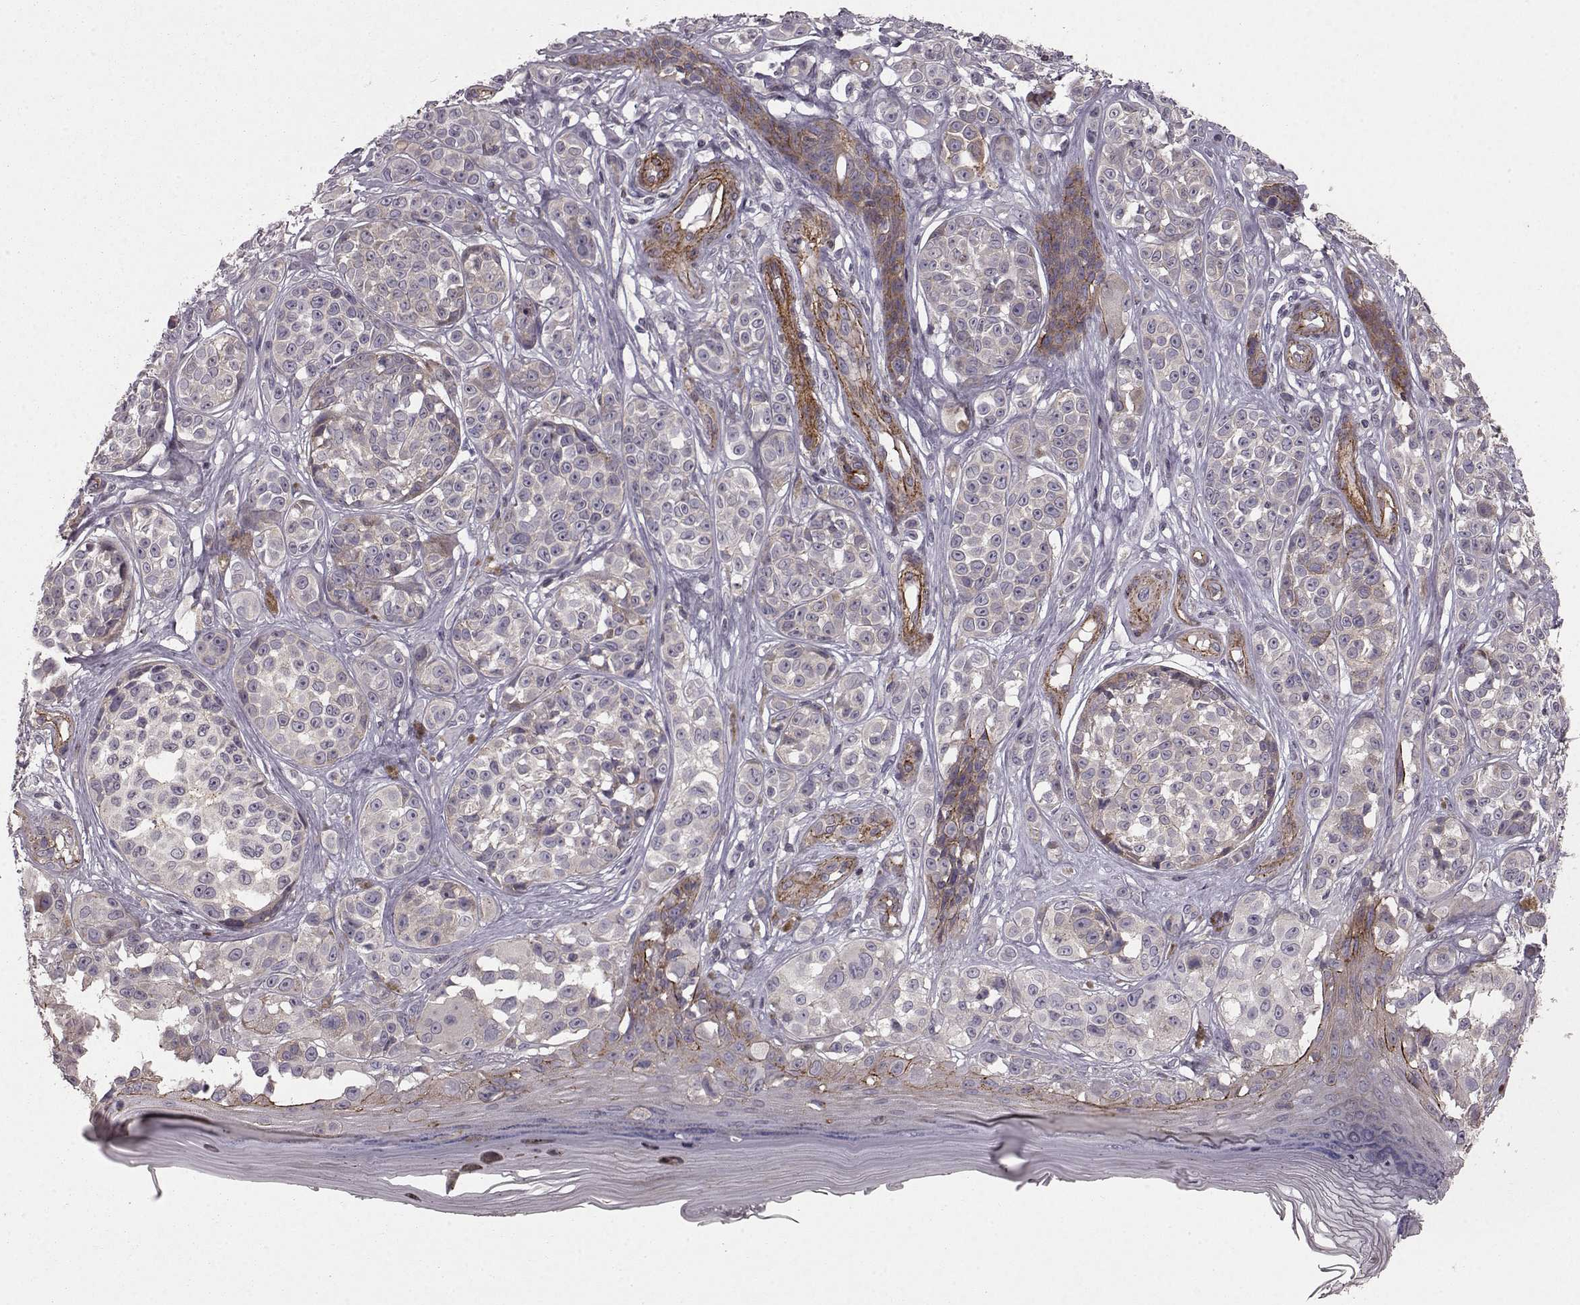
{"staining": {"intensity": "weak", "quantity": "<25%", "location": "cytoplasmic/membranous"}, "tissue": "melanoma", "cell_type": "Tumor cells", "image_type": "cancer", "snomed": [{"axis": "morphology", "description": "Malignant melanoma, NOS"}, {"axis": "topography", "description": "Skin"}], "caption": "A high-resolution image shows immunohistochemistry (IHC) staining of melanoma, which shows no significant staining in tumor cells.", "gene": "SLC22A18", "patient": {"sex": "female", "age": 90}}